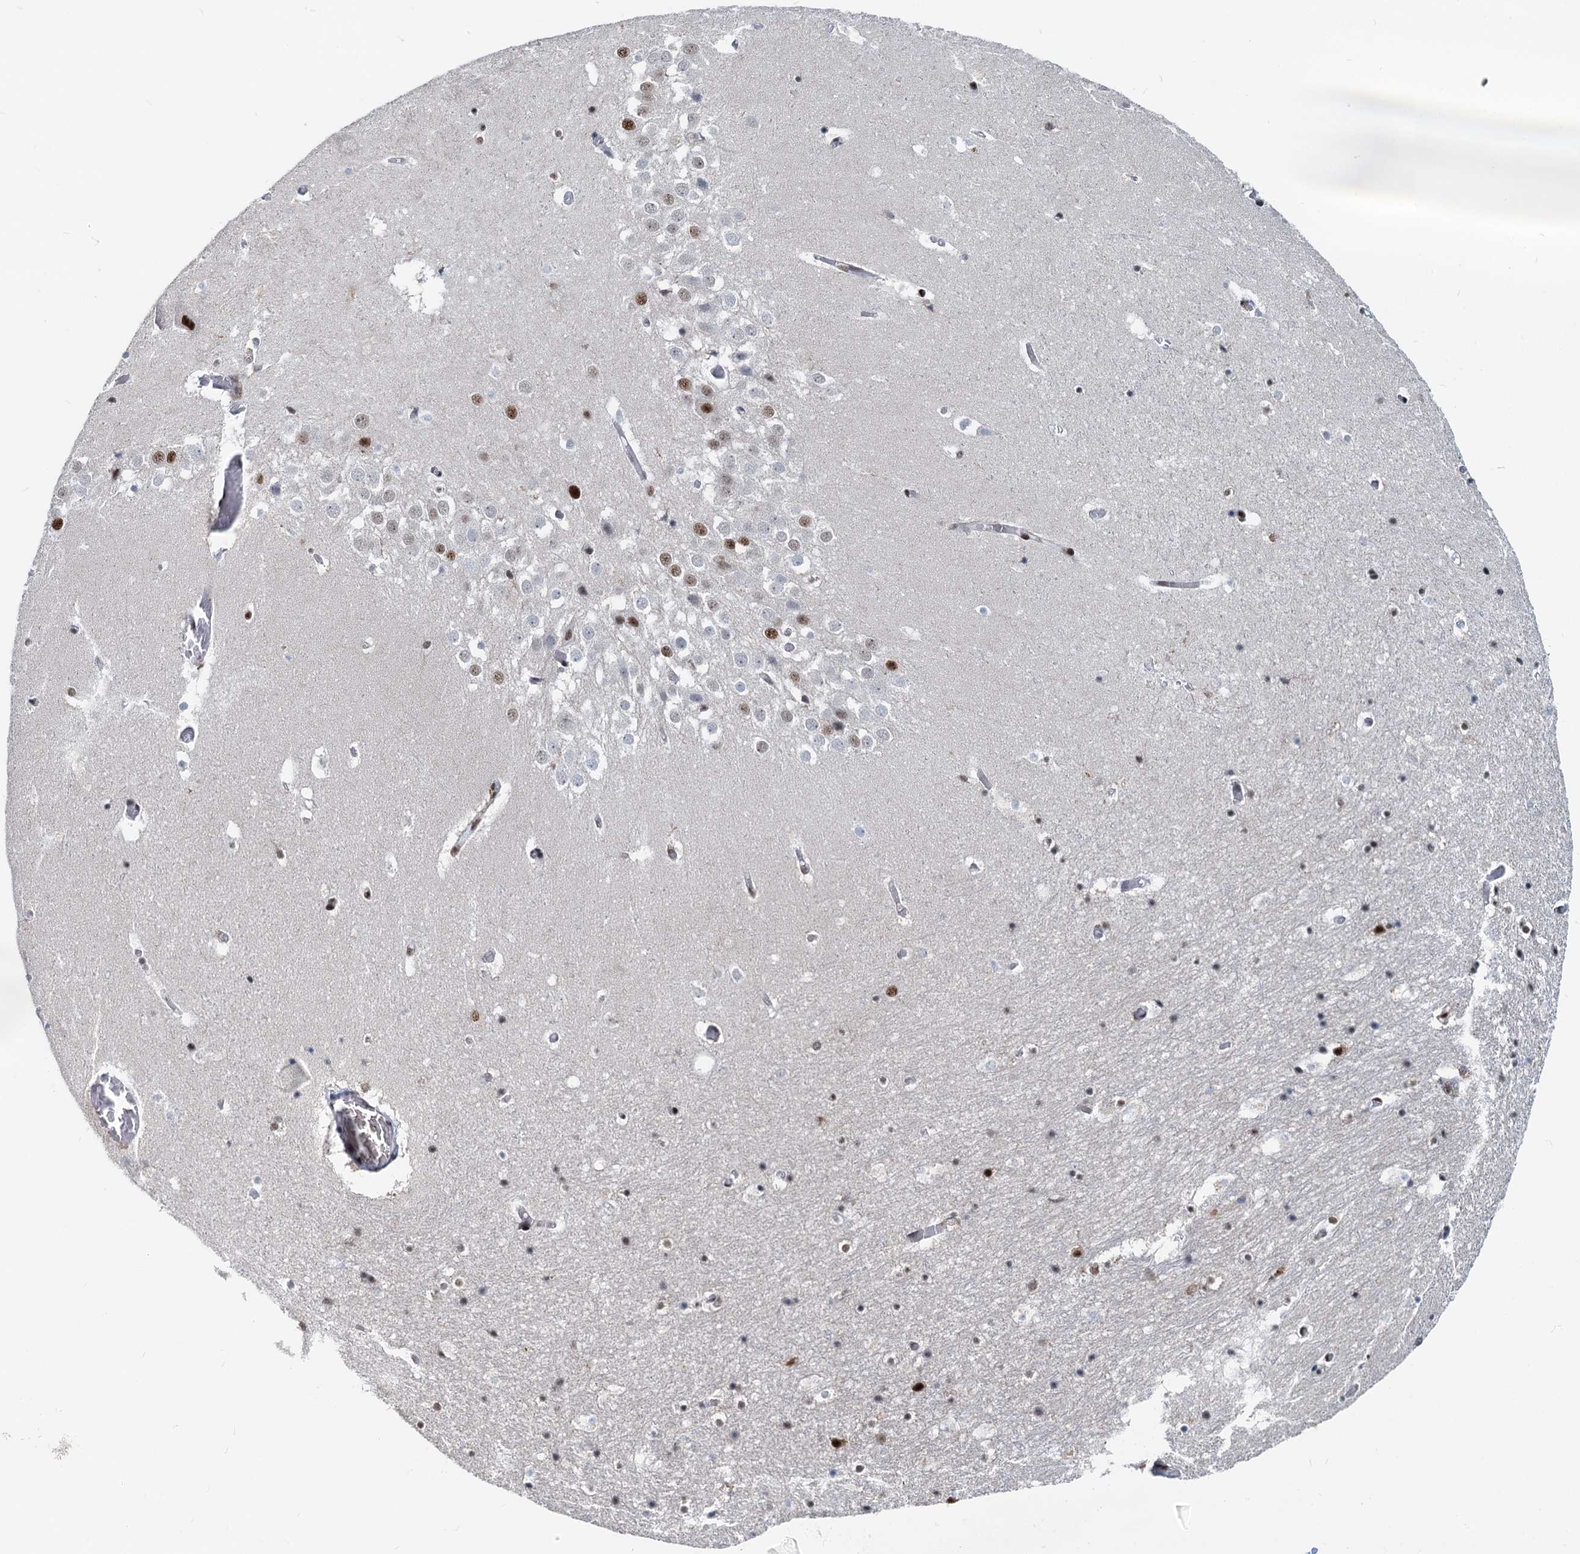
{"staining": {"intensity": "moderate", "quantity": "<25%", "location": "nuclear"}, "tissue": "hippocampus", "cell_type": "Glial cells", "image_type": "normal", "snomed": [{"axis": "morphology", "description": "Normal tissue, NOS"}, {"axis": "topography", "description": "Hippocampus"}], "caption": "Immunohistochemical staining of unremarkable human hippocampus exhibits <25% levels of moderate nuclear protein positivity in approximately <25% of glial cells. The protein of interest is stained brown, and the nuclei are stained in blue (DAB (3,3'-diaminobenzidine) IHC with brightfield microscopy, high magnification).", "gene": "RBM26", "patient": {"sex": "female", "age": 52}}